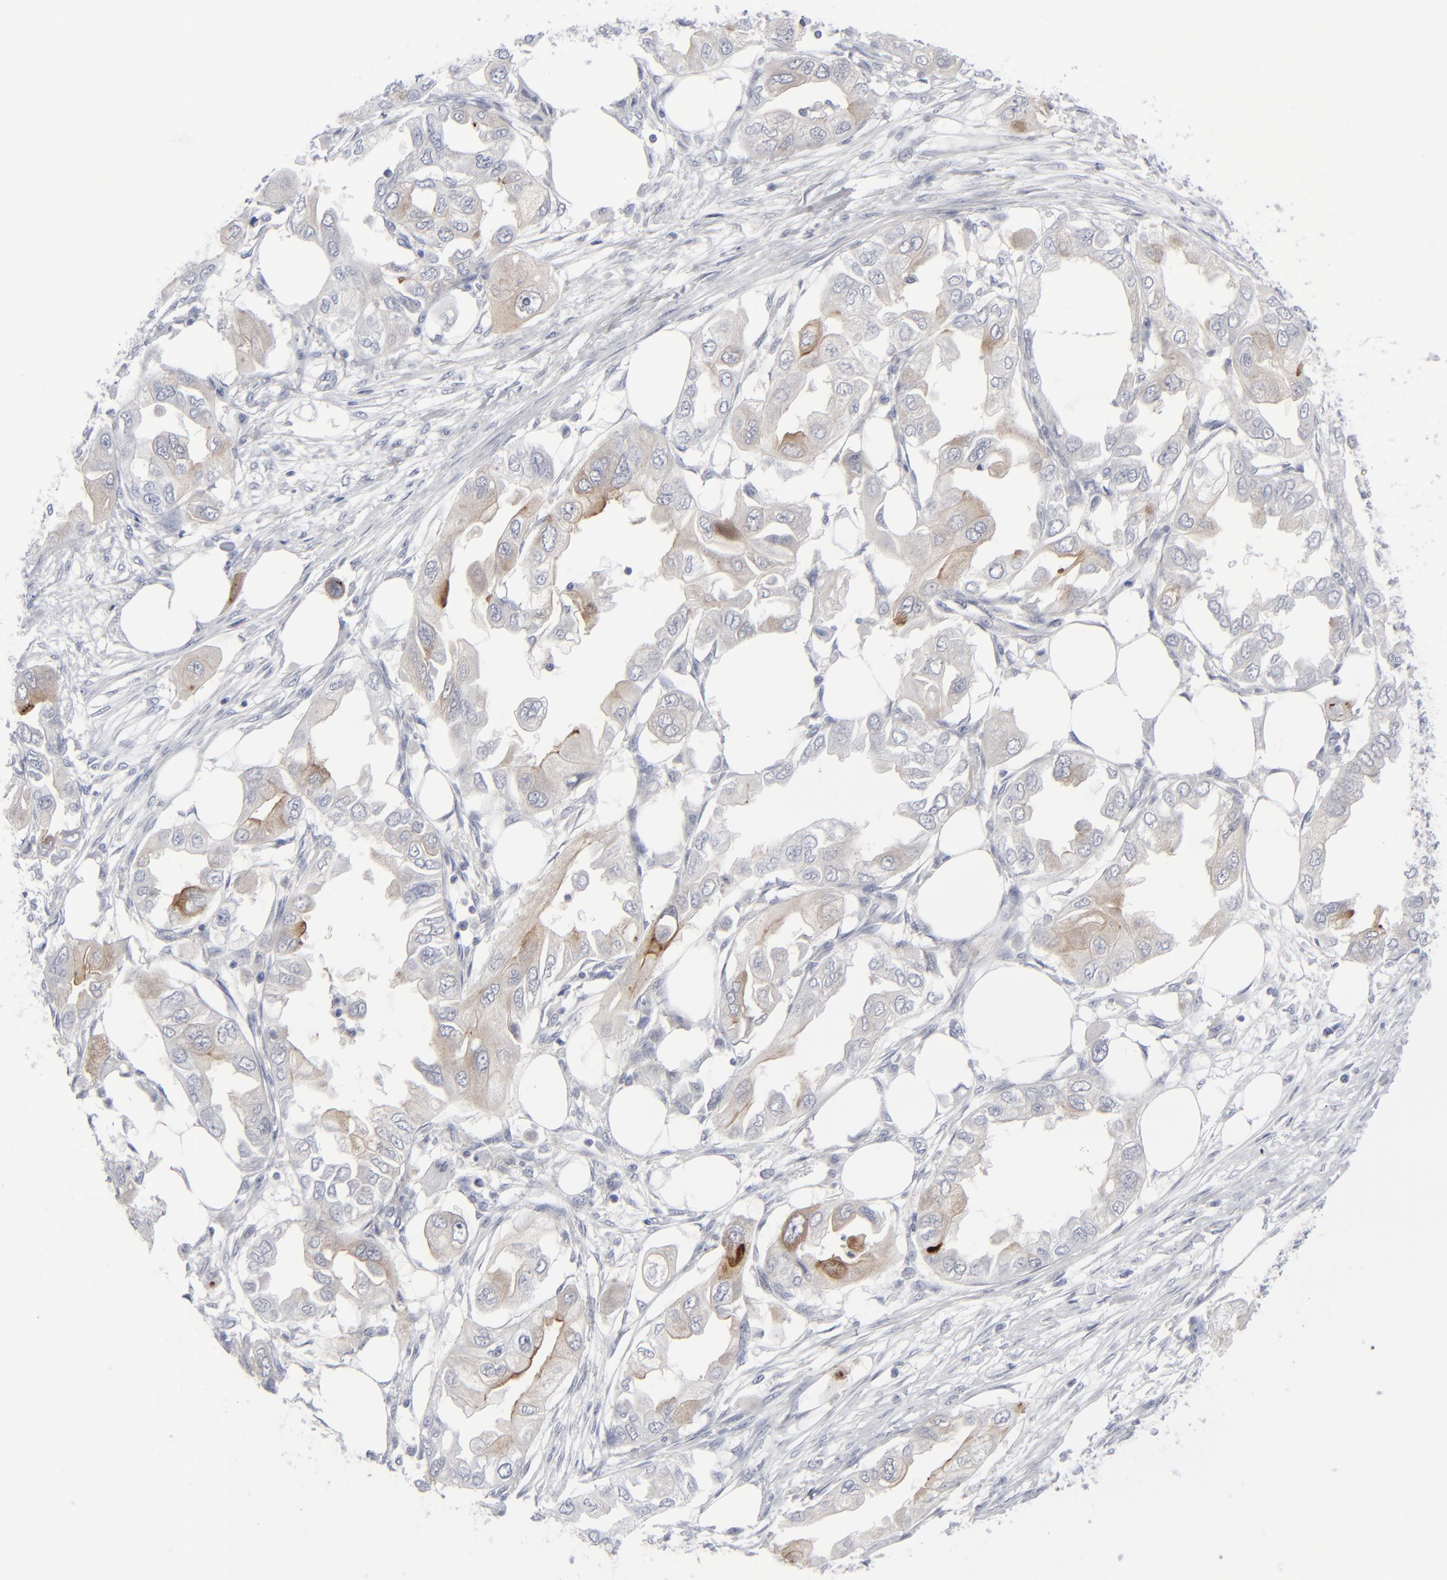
{"staining": {"intensity": "moderate", "quantity": "<25%", "location": "cytoplasmic/membranous"}, "tissue": "endometrial cancer", "cell_type": "Tumor cells", "image_type": "cancer", "snomed": [{"axis": "morphology", "description": "Adenocarcinoma, NOS"}, {"axis": "topography", "description": "Endometrium"}], "caption": "Tumor cells reveal low levels of moderate cytoplasmic/membranous positivity in approximately <25% of cells in human endometrial cancer (adenocarcinoma).", "gene": "MSLN", "patient": {"sex": "female", "age": 67}}